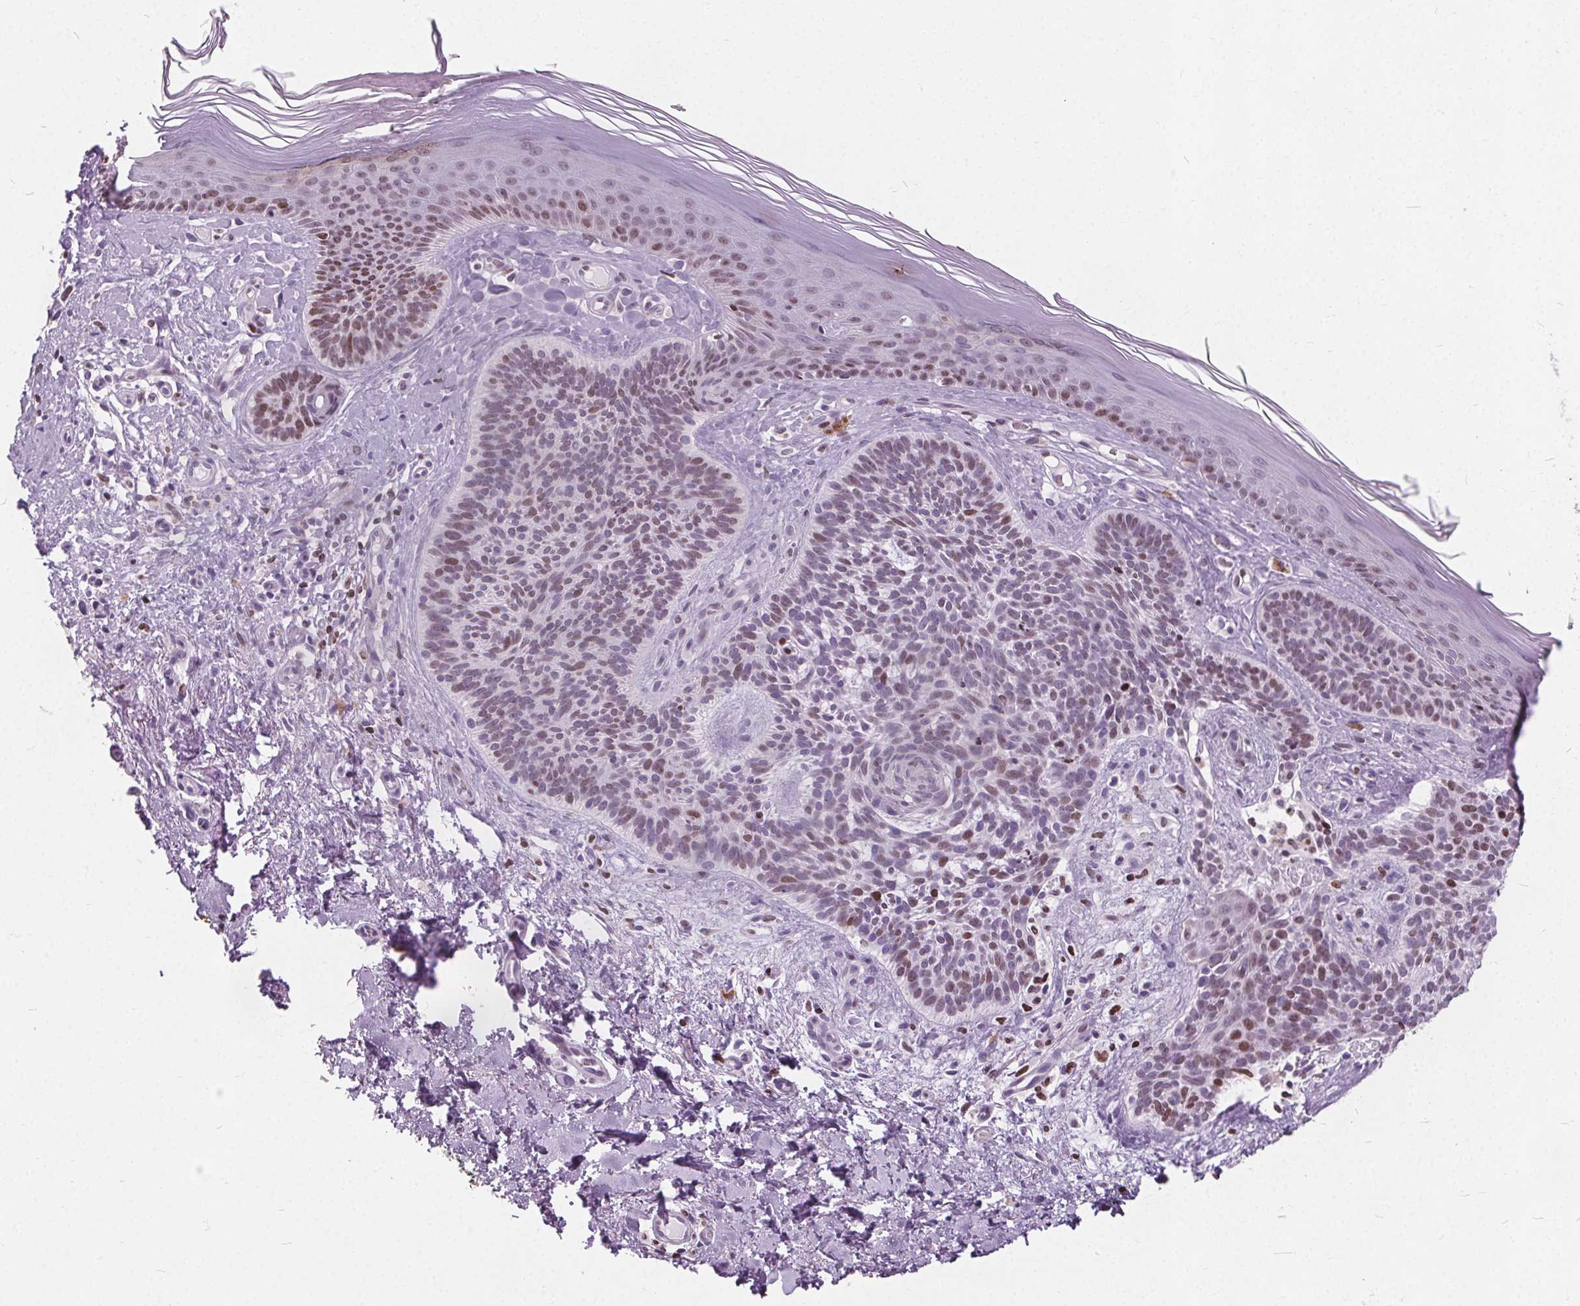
{"staining": {"intensity": "weak", "quantity": "<25%", "location": "nuclear"}, "tissue": "skin cancer", "cell_type": "Tumor cells", "image_type": "cancer", "snomed": [{"axis": "morphology", "description": "Basal cell carcinoma"}, {"axis": "topography", "description": "Skin"}], "caption": "Immunohistochemistry (IHC) image of neoplastic tissue: skin basal cell carcinoma stained with DAB (3,3'-diaminobenzidine) exhibits no significant protein staining in tumor cells.", "gene": "ISLR2", "patient": {"sex": "male", "age": 79}}